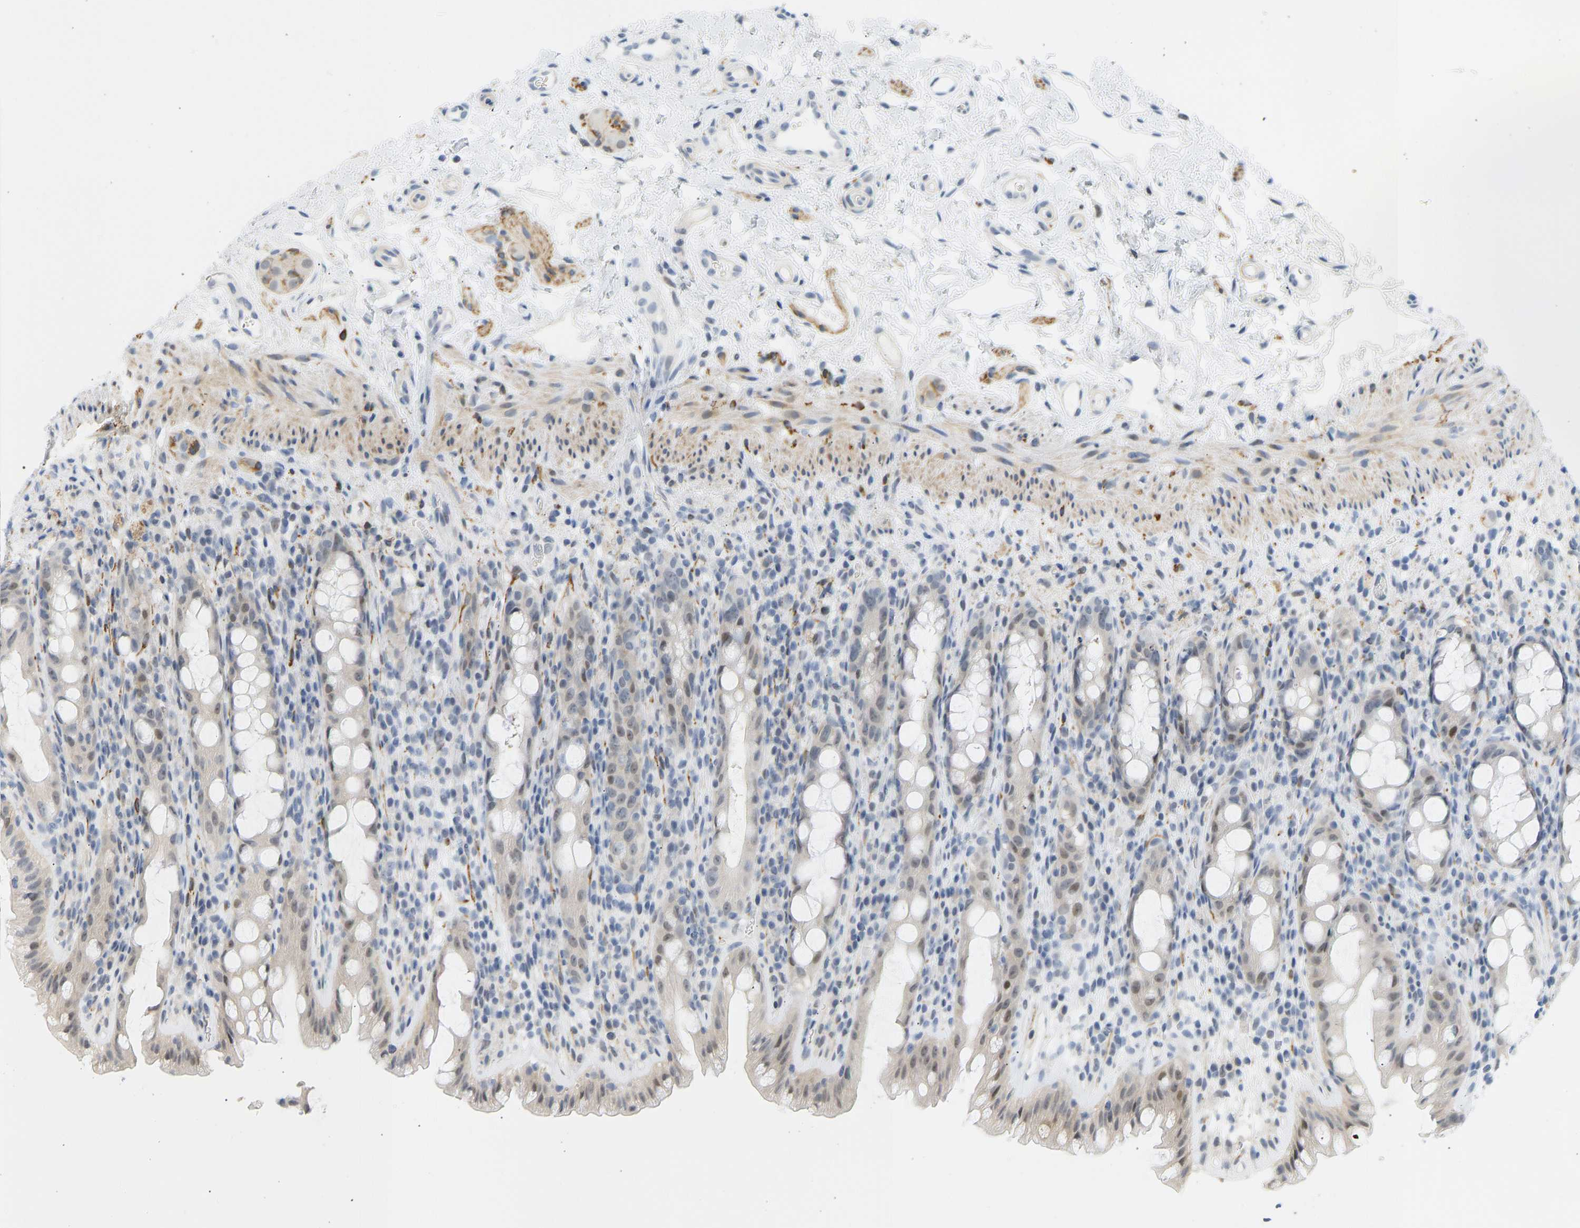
{"staining": {"intensity": "weak", "quantity": "<25%", "location": "nuclear"}, "tissue": "rectum", "cell_type": "Glandular cells", "image_type": "normal", "snomed": [{"axis": "morphology", "description": "Normal tissue, NOS"}, {"axis": "topography", "description": "Rectum"}], "caption": "Immunohistochemical staining of unremarkable human rectum exhibits no significant positivity in glandular cells.", "gene": "BAG1", "patient": {"sex": "male", "age": 44}}